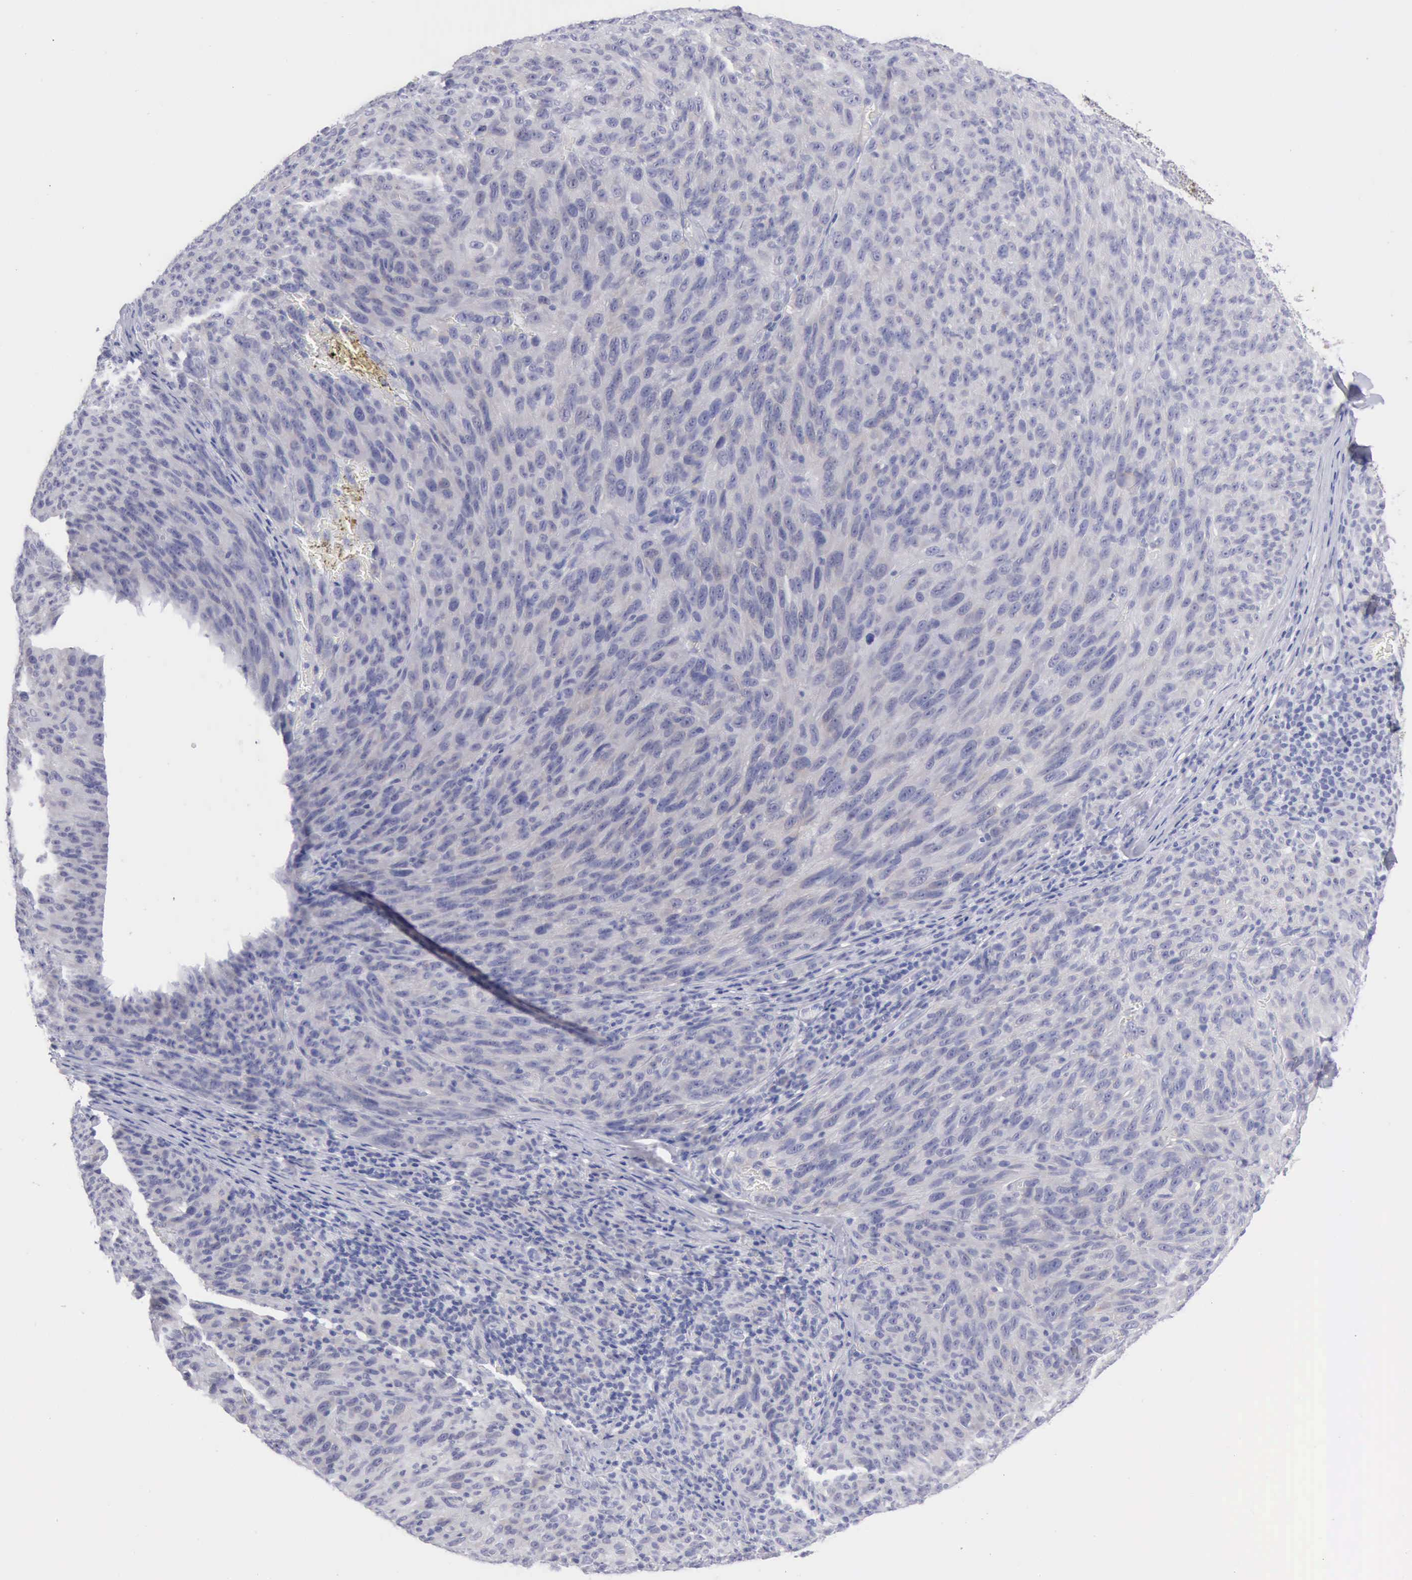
{"staining": {"intensity": "negative", "quantity": "none", "location": "none"}, "tissue": "melanoma", "cell_type": "Tumor cells", "image_type": "cancer", "snomed": [{"axis": "morphology", "description": "Malignant melanoma, NOS"}, {"axis": "topography", "description": "Skin"}], "caption": "Immunohistochemistry image of melanoma stained for a protein (brown), which exhibits no staining in tumor cells.", "gene": "ANGEL1", "patient": {"sex": "male", "age": 76}}